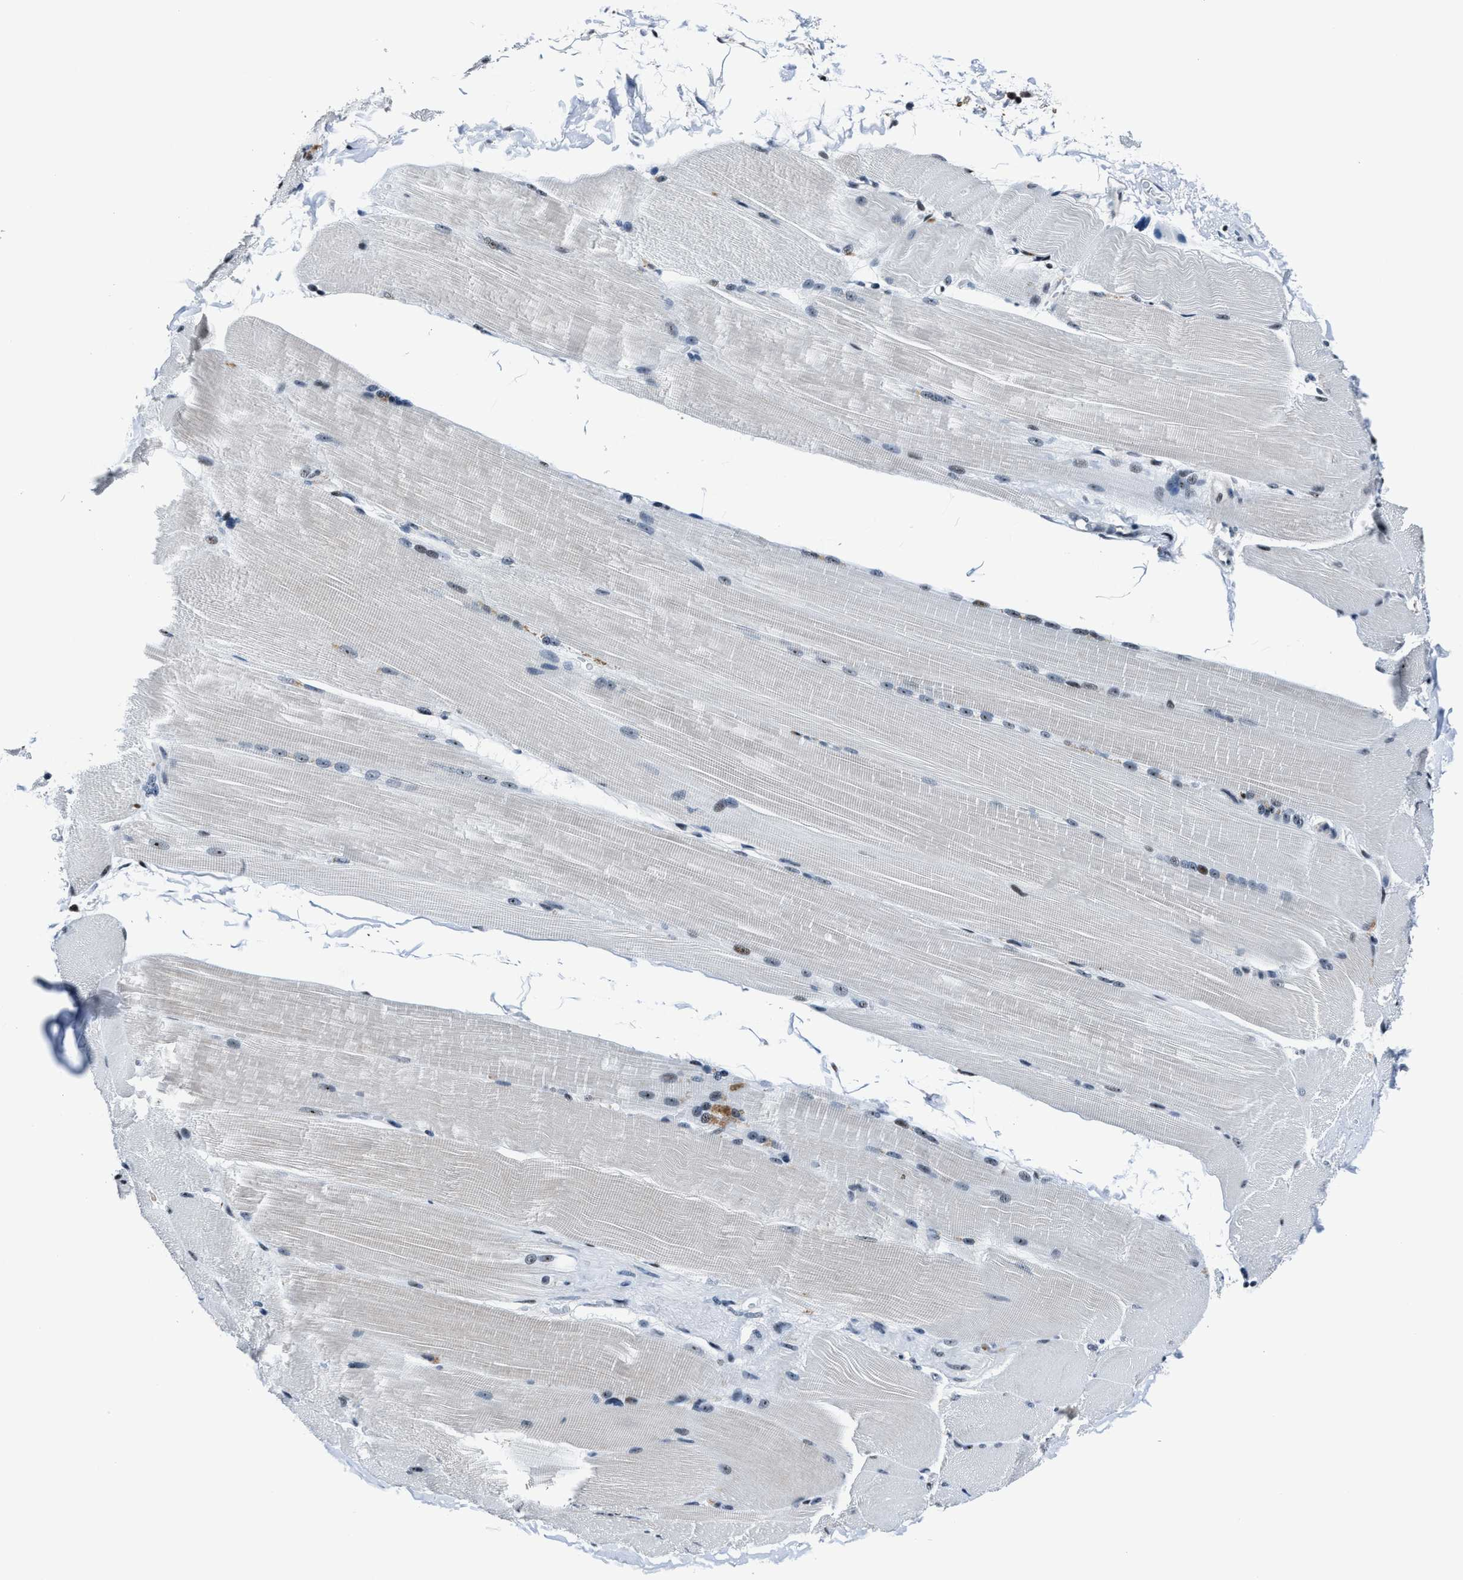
{"staining": {"intensity": "weak", "quantity": "<25%", "location": "nuclear"}, "tissue": "skeletal muscle", "cell_type": "Myocytes", "image_type": "normal", "snomed": [{"axis": "morphology", "description": "Normal tissue, NOS"}, {"axis": "topography", "description": "Skin"}, {"axis": "topography", "description": "Skeletal muscle"}], "caption": "IHC photomicrograph of unremarkable human skeletal muscle stained for a protein (brown), which exhibits no expression in myocytes. Nuclei are stained in blue.", "gene": "PPIE", "patient": {"sex": "male", "age": 83}}